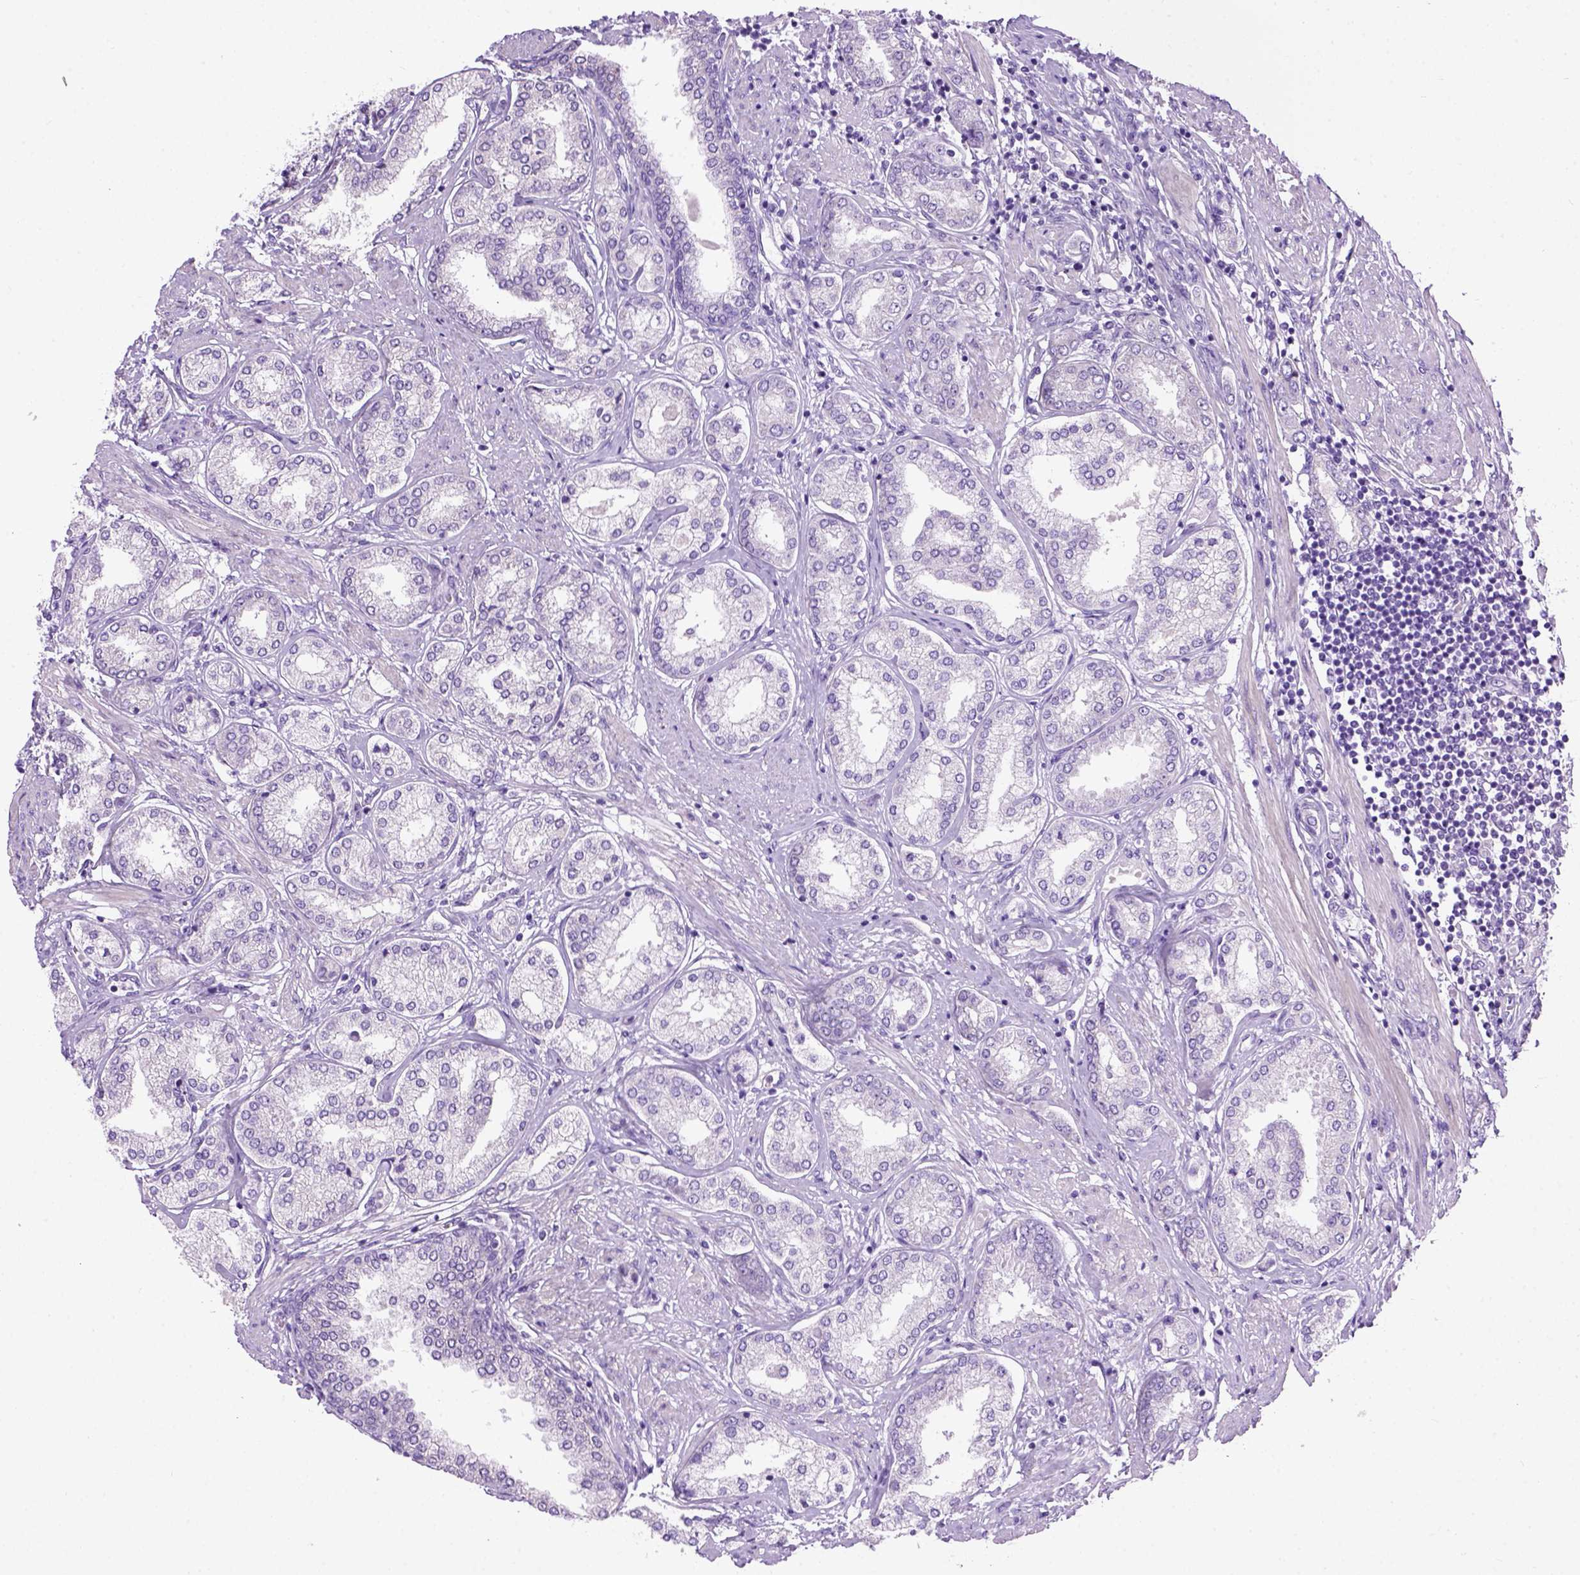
{"staining": {"intensity": "negative", "quantity": "none", "location": "none"}, "tissue": "prostate cancer", "cell_type": "Tumor cells", "image_type": "cancer", "snomed": [{"axis": "morphology", "description": "Adenocarcinoma, NOS"}, {"axis": "topography", "description": "Prostate"}], "caption": "IHC of human prostate cancer displays no positivity in tumor cells.", "gene": "UTP4", "patient": {"sex": "male", "age": 63}}